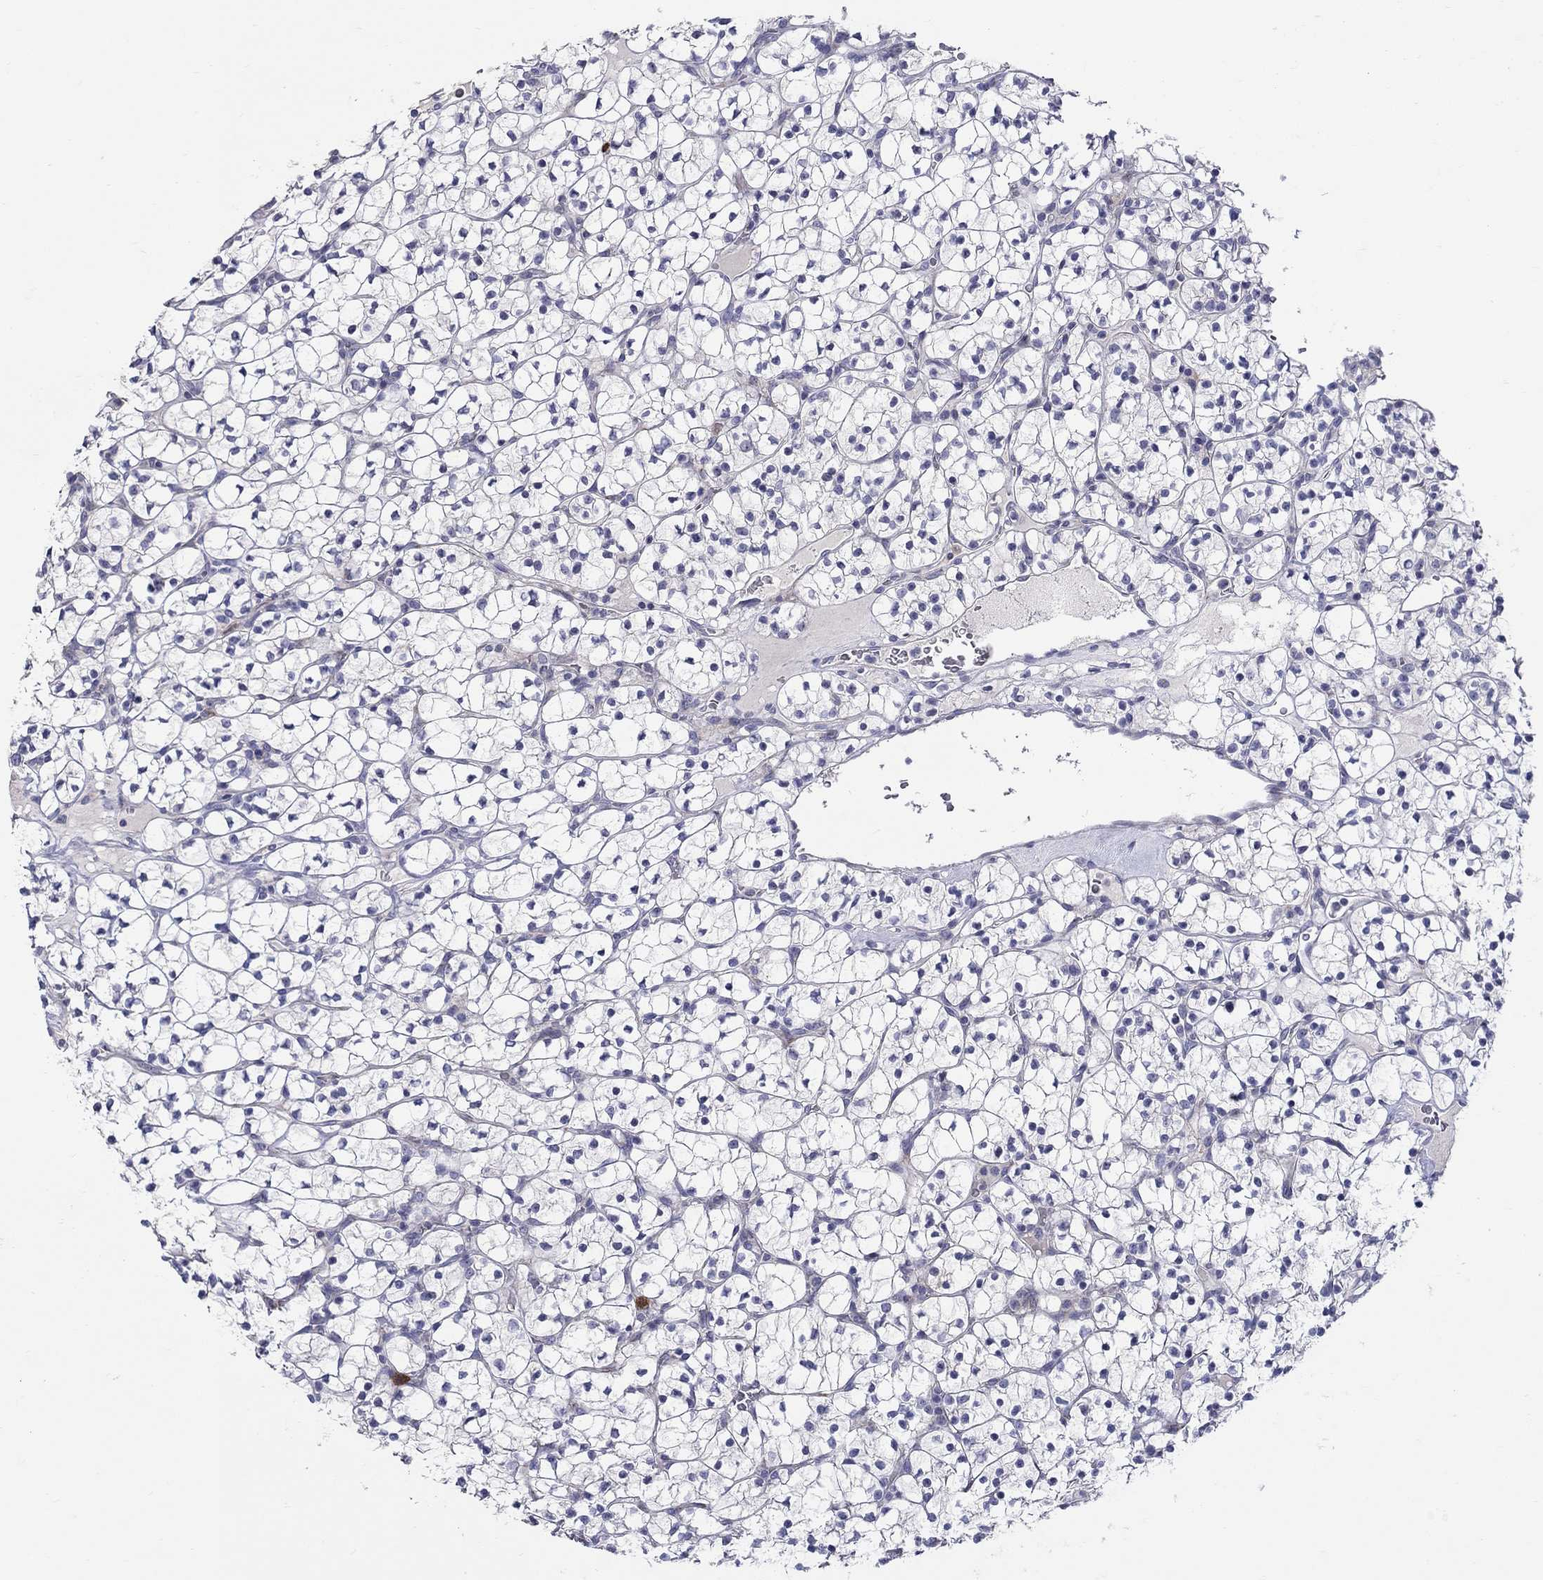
{"staining": {"intensity": "negative", "quantity": "none", "location": "none"}, "tissue": "renal cancer", "cell_type": "Tumor cells", "image_type": "cancer", "snomed": [{"axis": "morphology", "description": "Adenocarcinoma, NOS"}, {"axis": "topography", "description": "Kidney"}], "caption": "Immunohistochemistry (IHC) image of human renal cancer (adenocarcinoma) stained for a protein (brown), which displays no positivity in tumor cells.", "gene": "HMX2", "patient": {"sex": "female", "age": 89}}